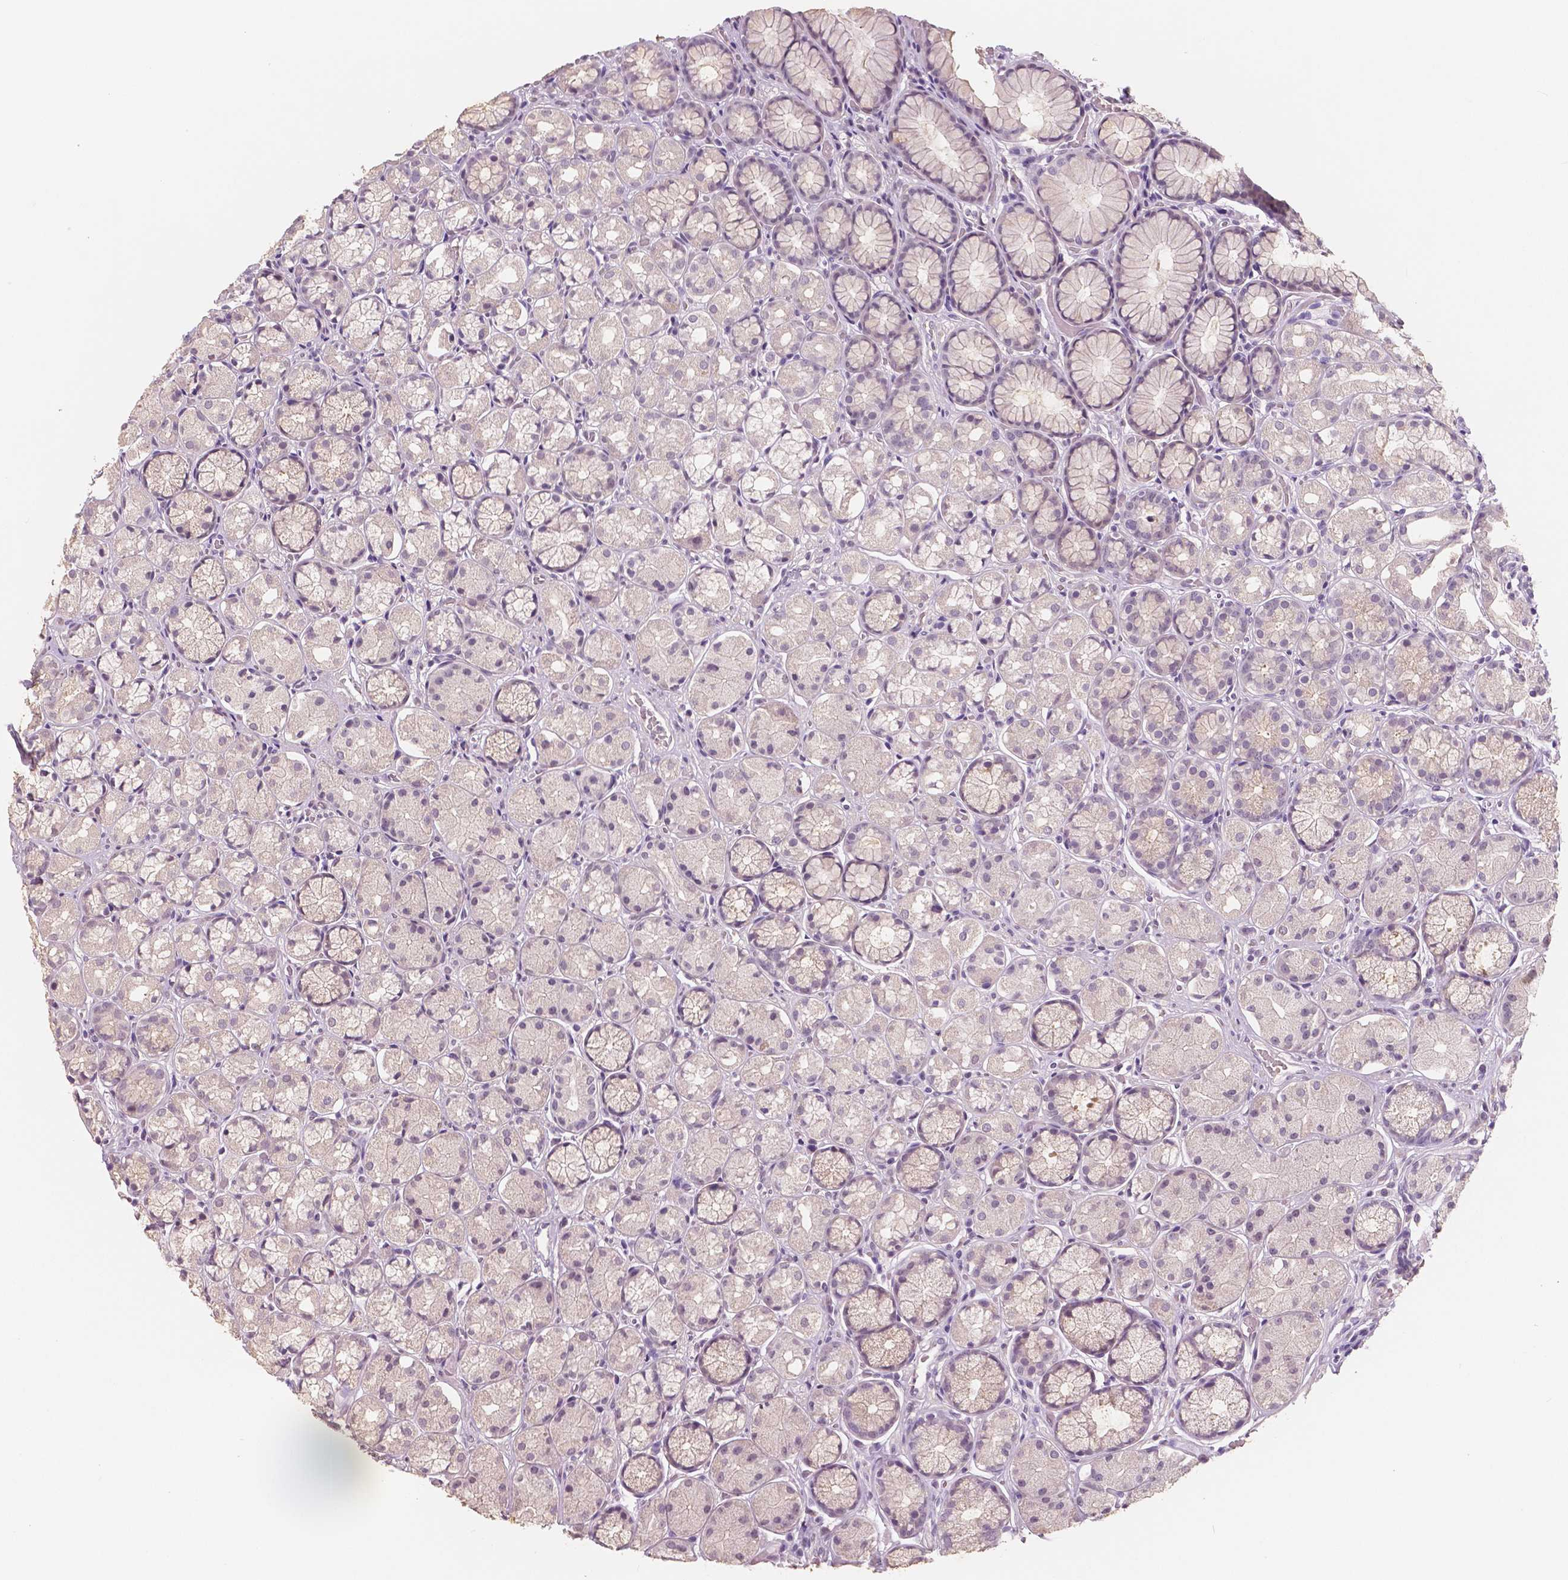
{"staining": {"intensity": "negative", "quantity": "none", "location": "none"}, "tissue": "stomach", "cell_type": "Glandular cells", "image_type": "normal", "snomed": [{"axis": "morphology", "description": "Normal tissue, NOS"}, {"axis": "topography", "description": "Stomach"}], "caption": "This is an immunohistochemistry (IHC) photomicrograph of unremarkable stomach. There is no expression in glandular cells.", "gene": "NECAB1", "patient": {"sex": "male", "age": 70}}